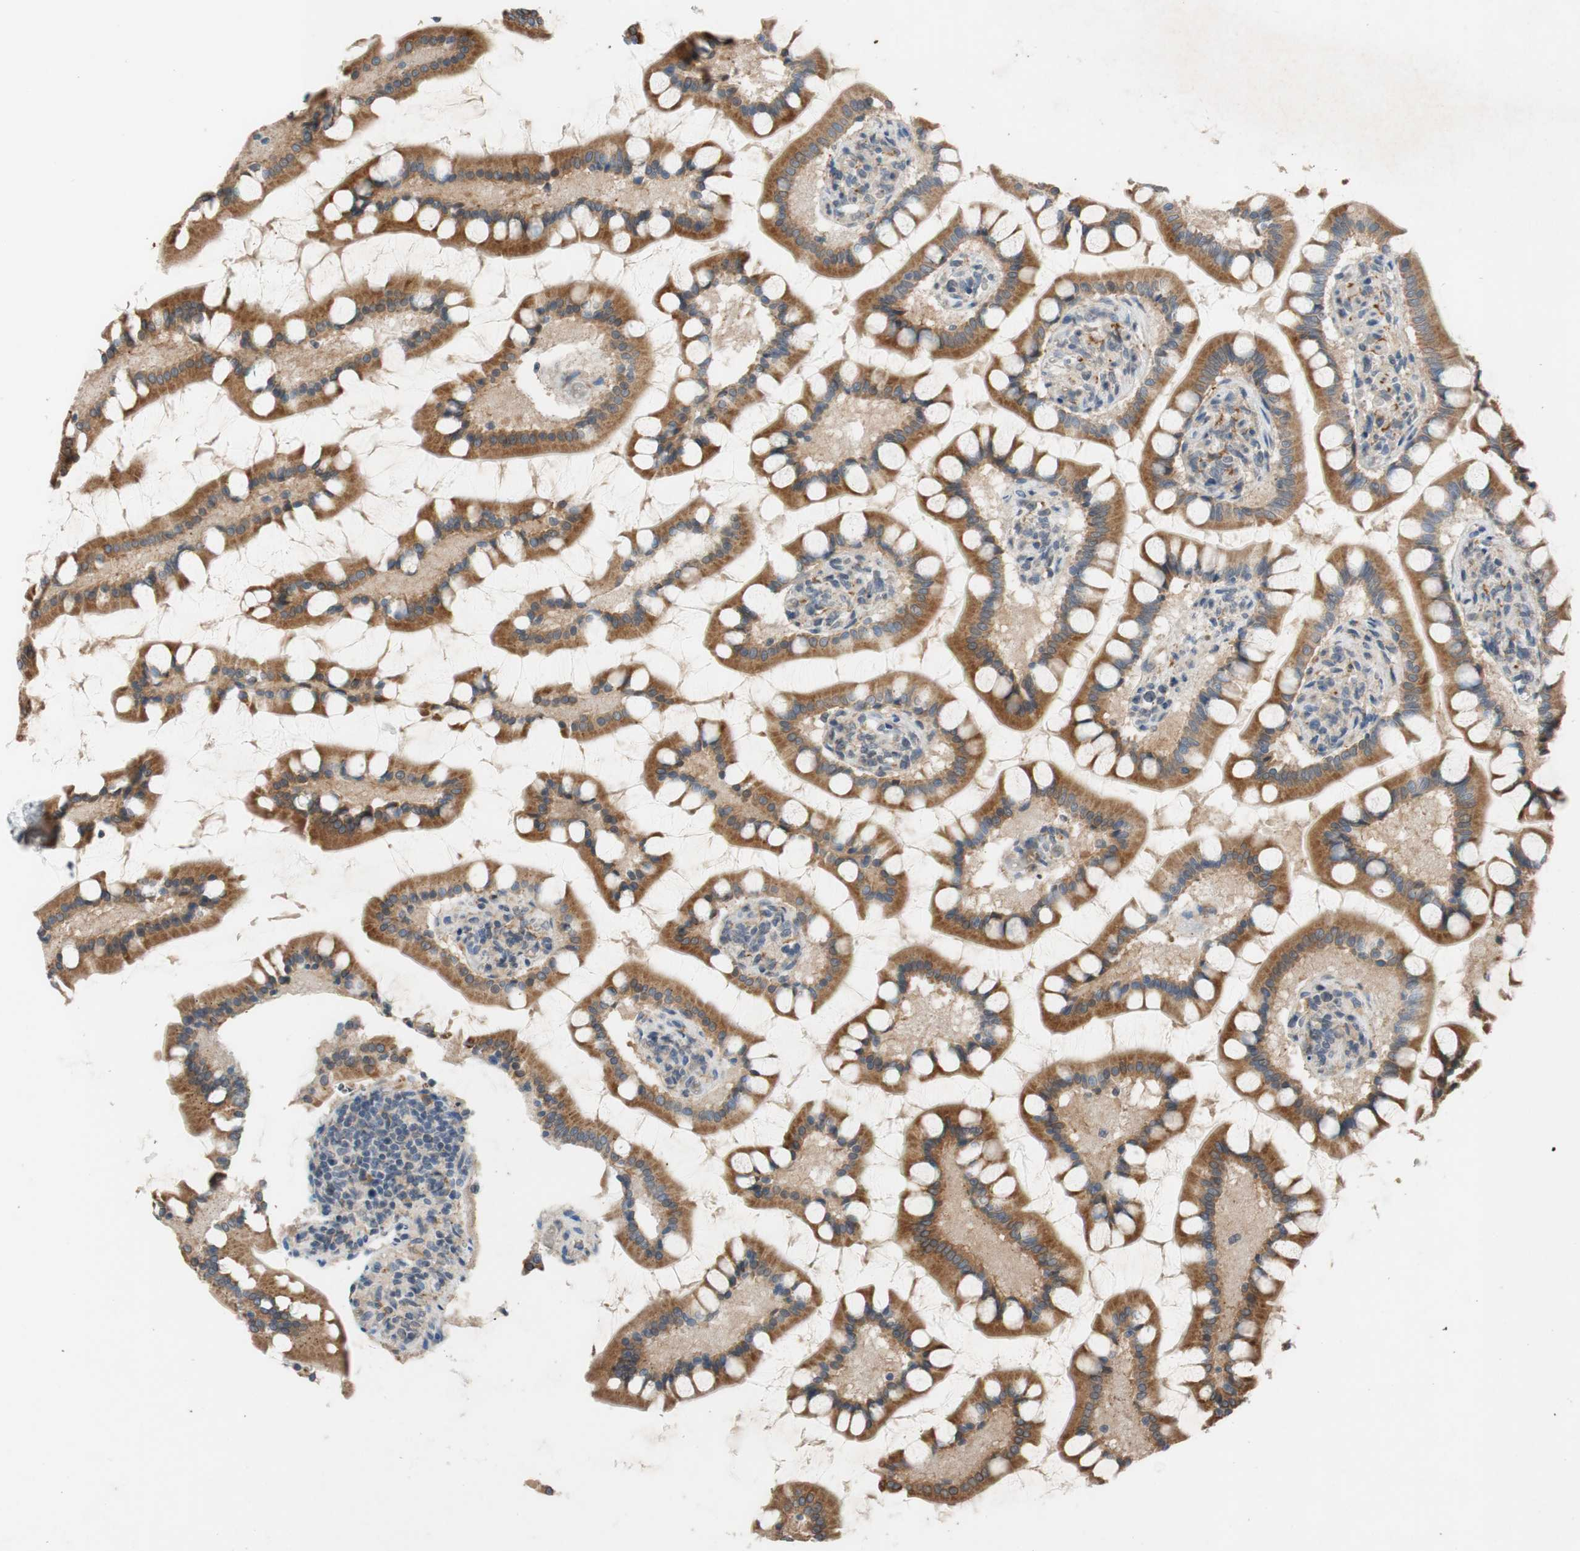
{"staining": {"intensity": "moderate", "quantity": ">75%", "location": "cytoplasmic/membranous"}, "tissue": "small intestine", "cell_type": "Glandular cells", "image_type": "normal", "snomed": [{"axis": "morphology", "description": "Normal tissue, NOS"}, {"axis": "topography", "description": "Small intestine"}], "caption": "DAB (3,3'-diaminobenzidine) immunohistochemical staining of unremarkable human small intestine shows moderate cytoplasmic/membranous protein expression in approximately >75% of glandular cells. (Brightfield microscopy of DAB IHC at high magnification).", "gene": "ADD2", "patient": {"sex": "male", "age": 41}}